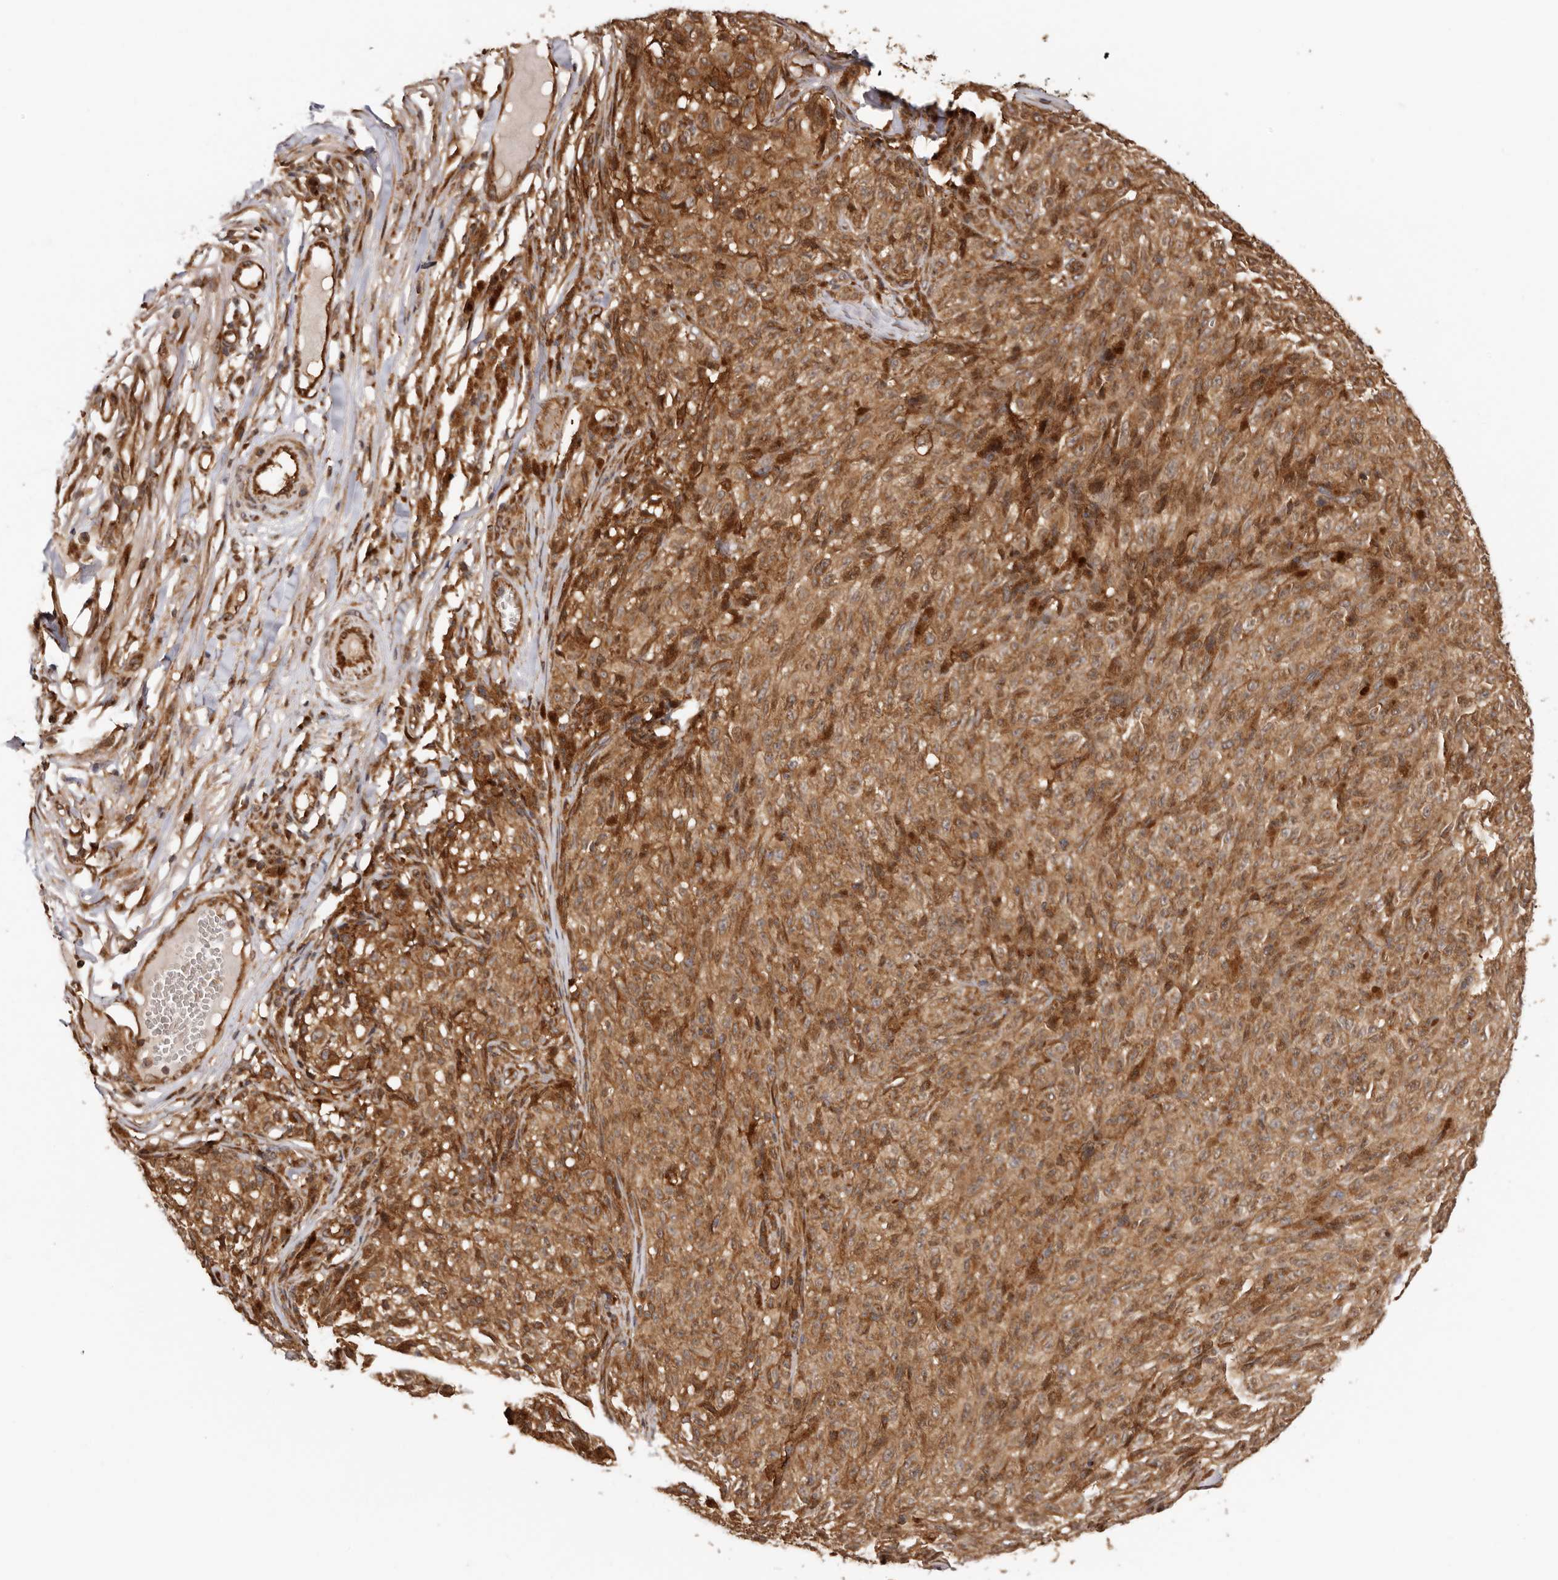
{"staining": {"intensity": "strong", "quantity": ">75%", "location": "cytoplasmic/membranous"}, "tissue": "melanoma", "cell_type": "Tumor cells", "image_type": "cancer", "snomed": [{"axis": "morphology", "description": "Malignant melanoma, NOS"}, {"axis": "topography", "description": "Skin"}], "caption": "Protein analysis of melanoma tissue reveals strong cytoplasmic/membranous positivity in approximately >75% of tumor cells.", "gene": "GPR27", "patient": {"sex": "female", "age": 82}}